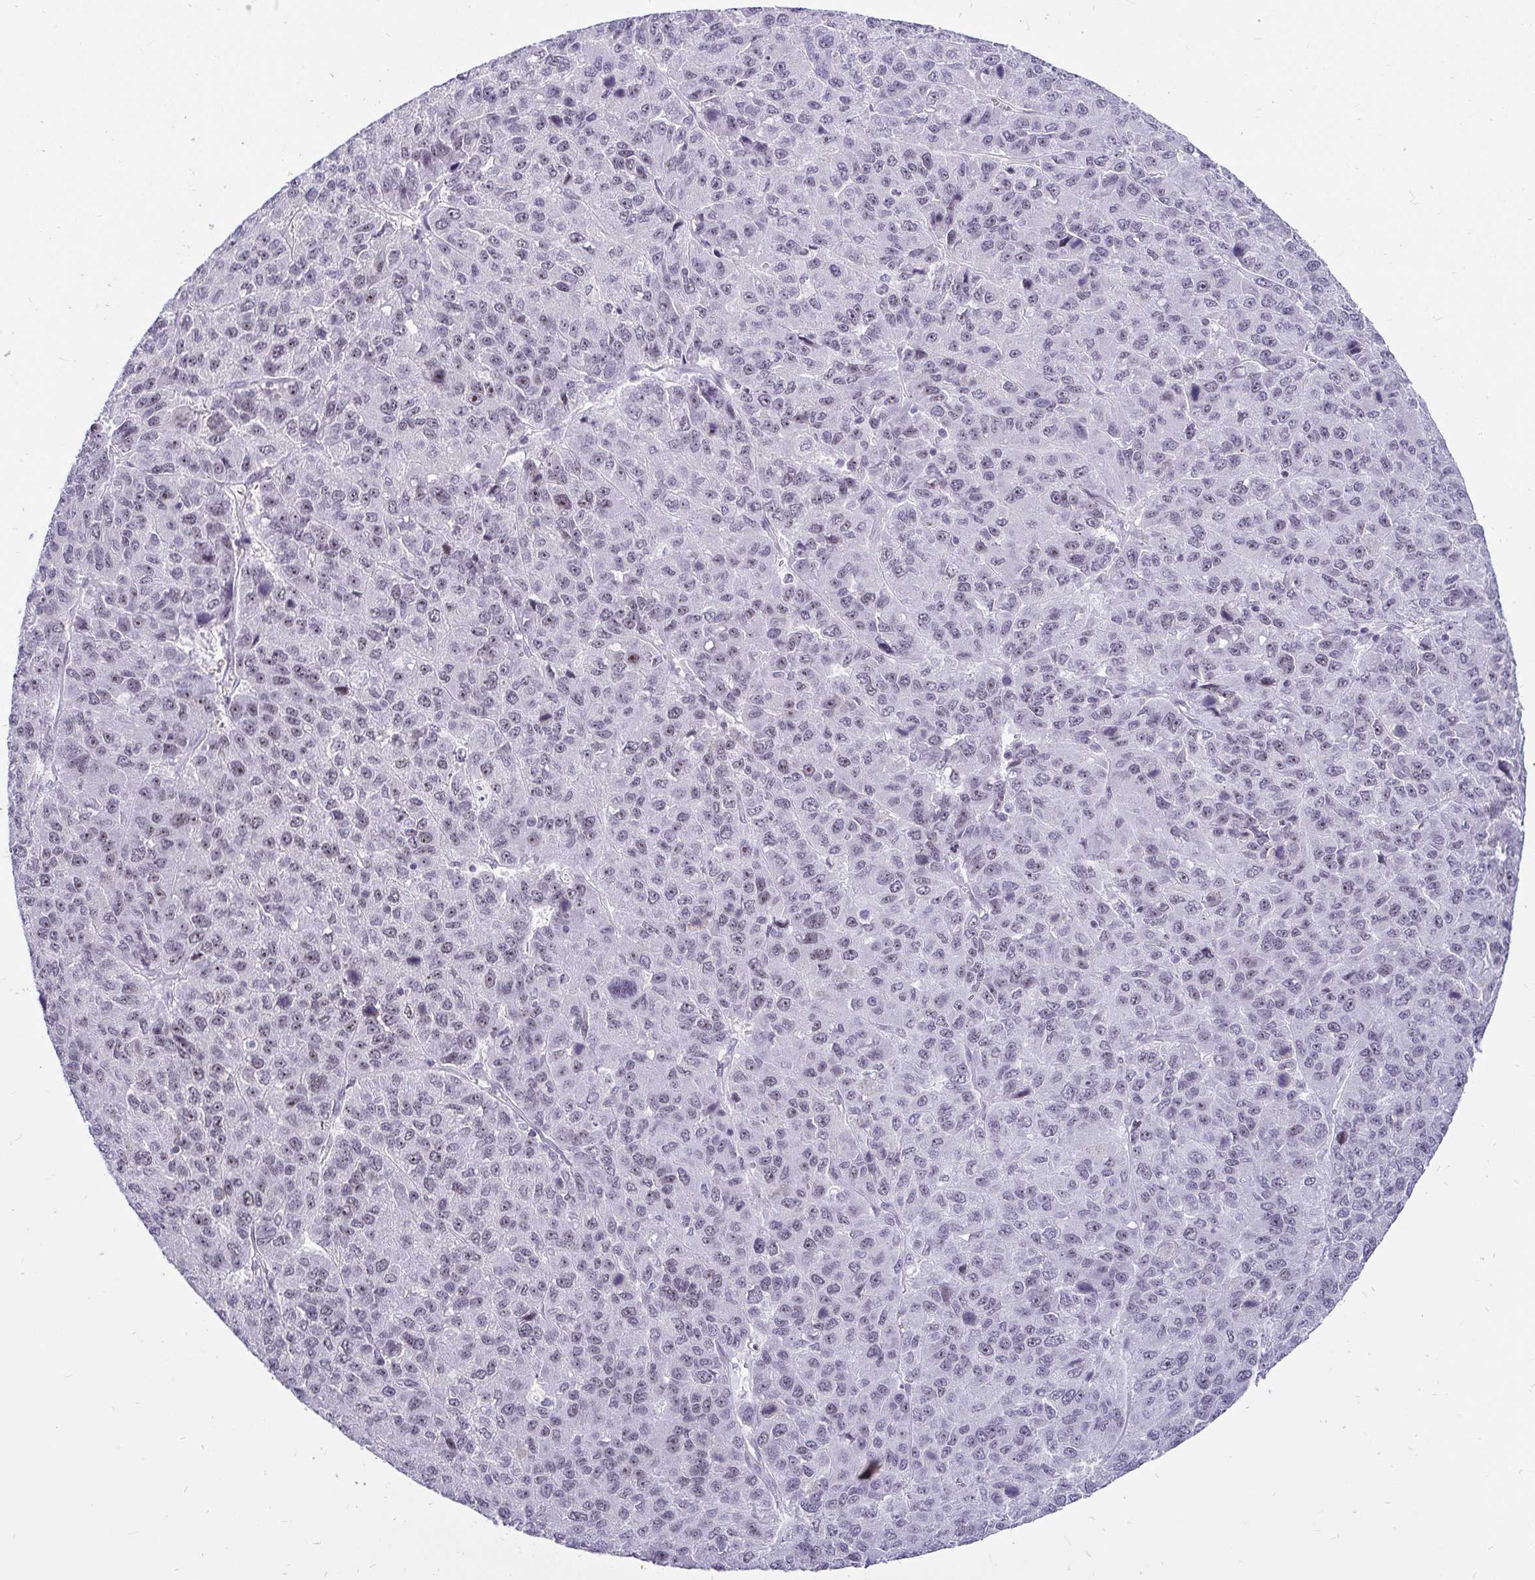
{"staining": {"intensity": "weak", "quantity": "<25%", "location": "nuclear"}, "tissue": "liver cancer", "cell_type": "Tumor cells", "image_type": "cancer", "snomed": [{"axis": "morphology", "description": "Carcinoma, Hepatocellular, NOS"}, {"axis": "topography", "description": "Liver"}], "caption": "Immunohistochemistry (IHC) photomicrograph of neoplastic tissue: liver hepatocellular carcinoma stained with DAB (3,3'-diaminobenzidine) reveals no significant protein expression in tumor cells.", "gene": "ZNF860", "patient": {"sex": "male", "age": 69}}